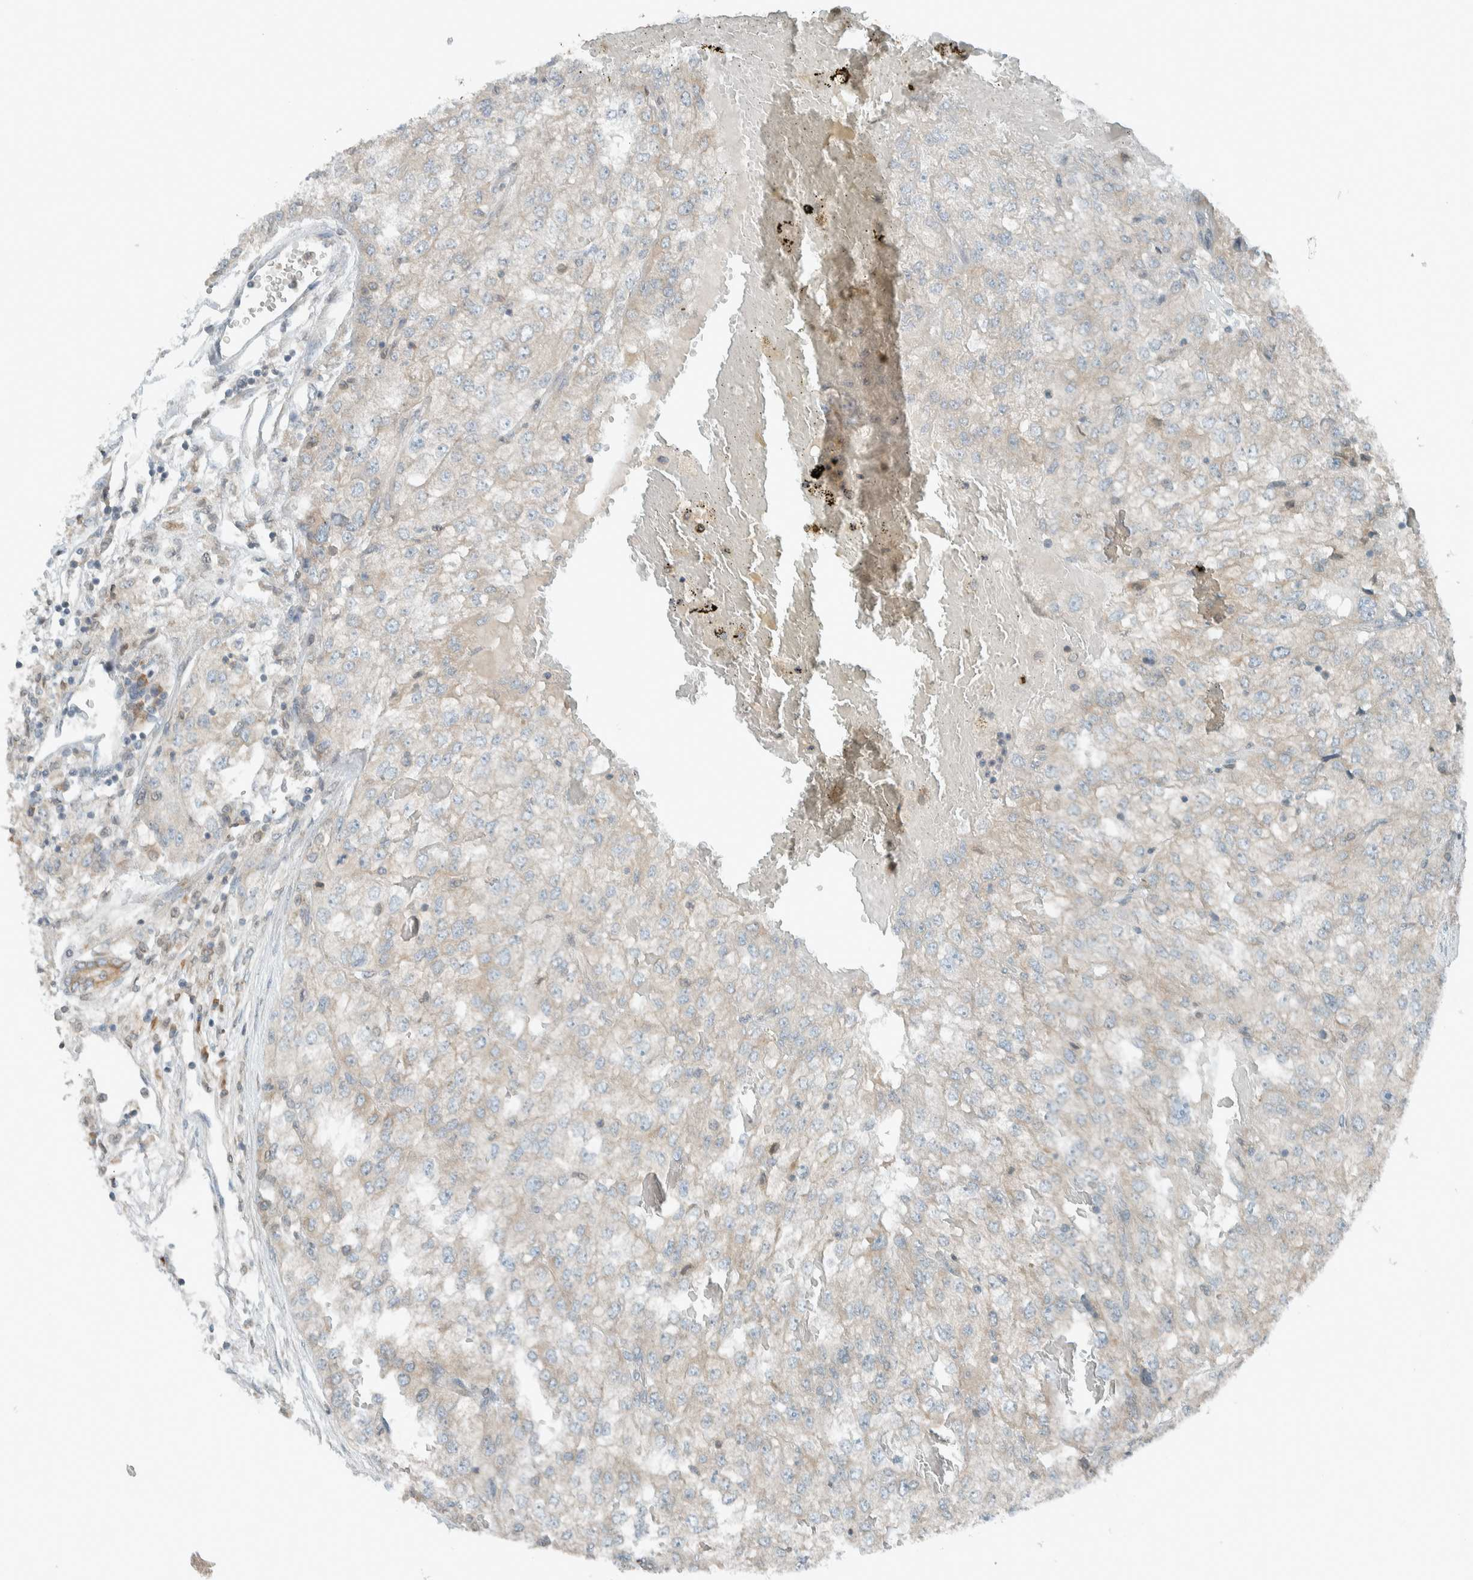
{"staining": {"intensity": "weak", "quantity": "<25%", "location": "cytoplasmic/membranous"}, "tissue": "renal cancer", "cell_type": "Tumor cells", "image_type": "cancer", "snomed": [{"axis": "morphology", "description": "Adenocarcinoma, NOS"}, {"axis": "topography", "description": "Kidney"}], "caption": "High magnification brightfield microscopy of renal cancer (adenocarcinoma) stained with DAB (brown) and counterstained with hematoxylin (blue): tumor cells show no significant staining. (DAB IHC, high magnification).", "gene": "SEL1L", "patient": {"sex": "female", "age": 54}}